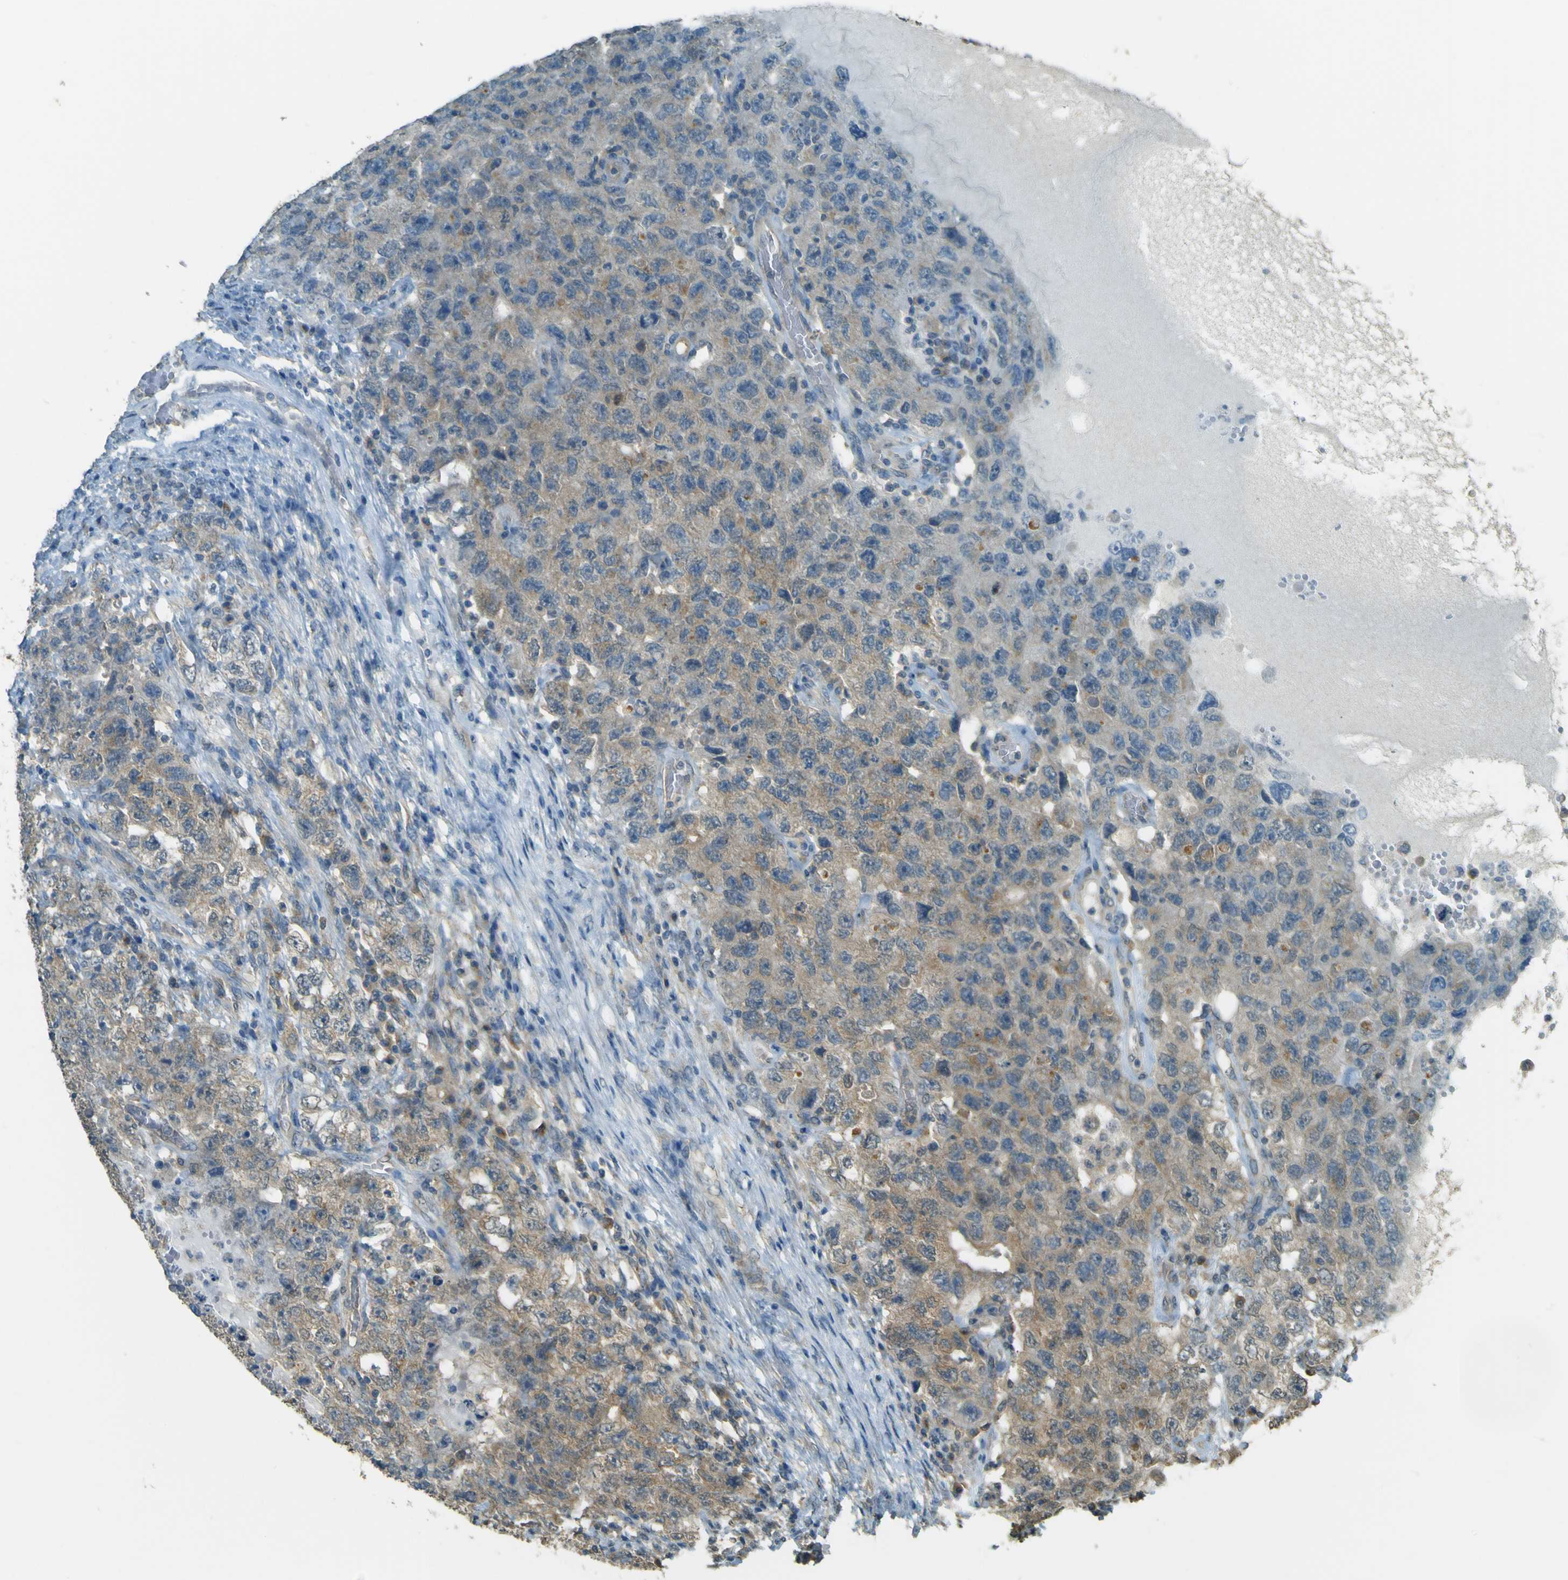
{"staining": {"intensity": "weak", "quantity": ">75%", "location": "cytoplasmic/membranous"}, "tissue": "testis cancer", "cell_type": "Tumor cells", "image_type": "cancer", "snomed": [{"axis": "morphology", "description": "Carcinoma, Embryonal, NOS"}, {"axis": "topography", "description": "Testis"}], "caption": "Testis embryonal carcinoma tissue displays weak cytoplasmic/membranous positivity in approximately >75% of tumor cells, visualized by immunohistochemistry.", "gene": "GOLGA1", "patient": {"sex": "male", "age": 26}}